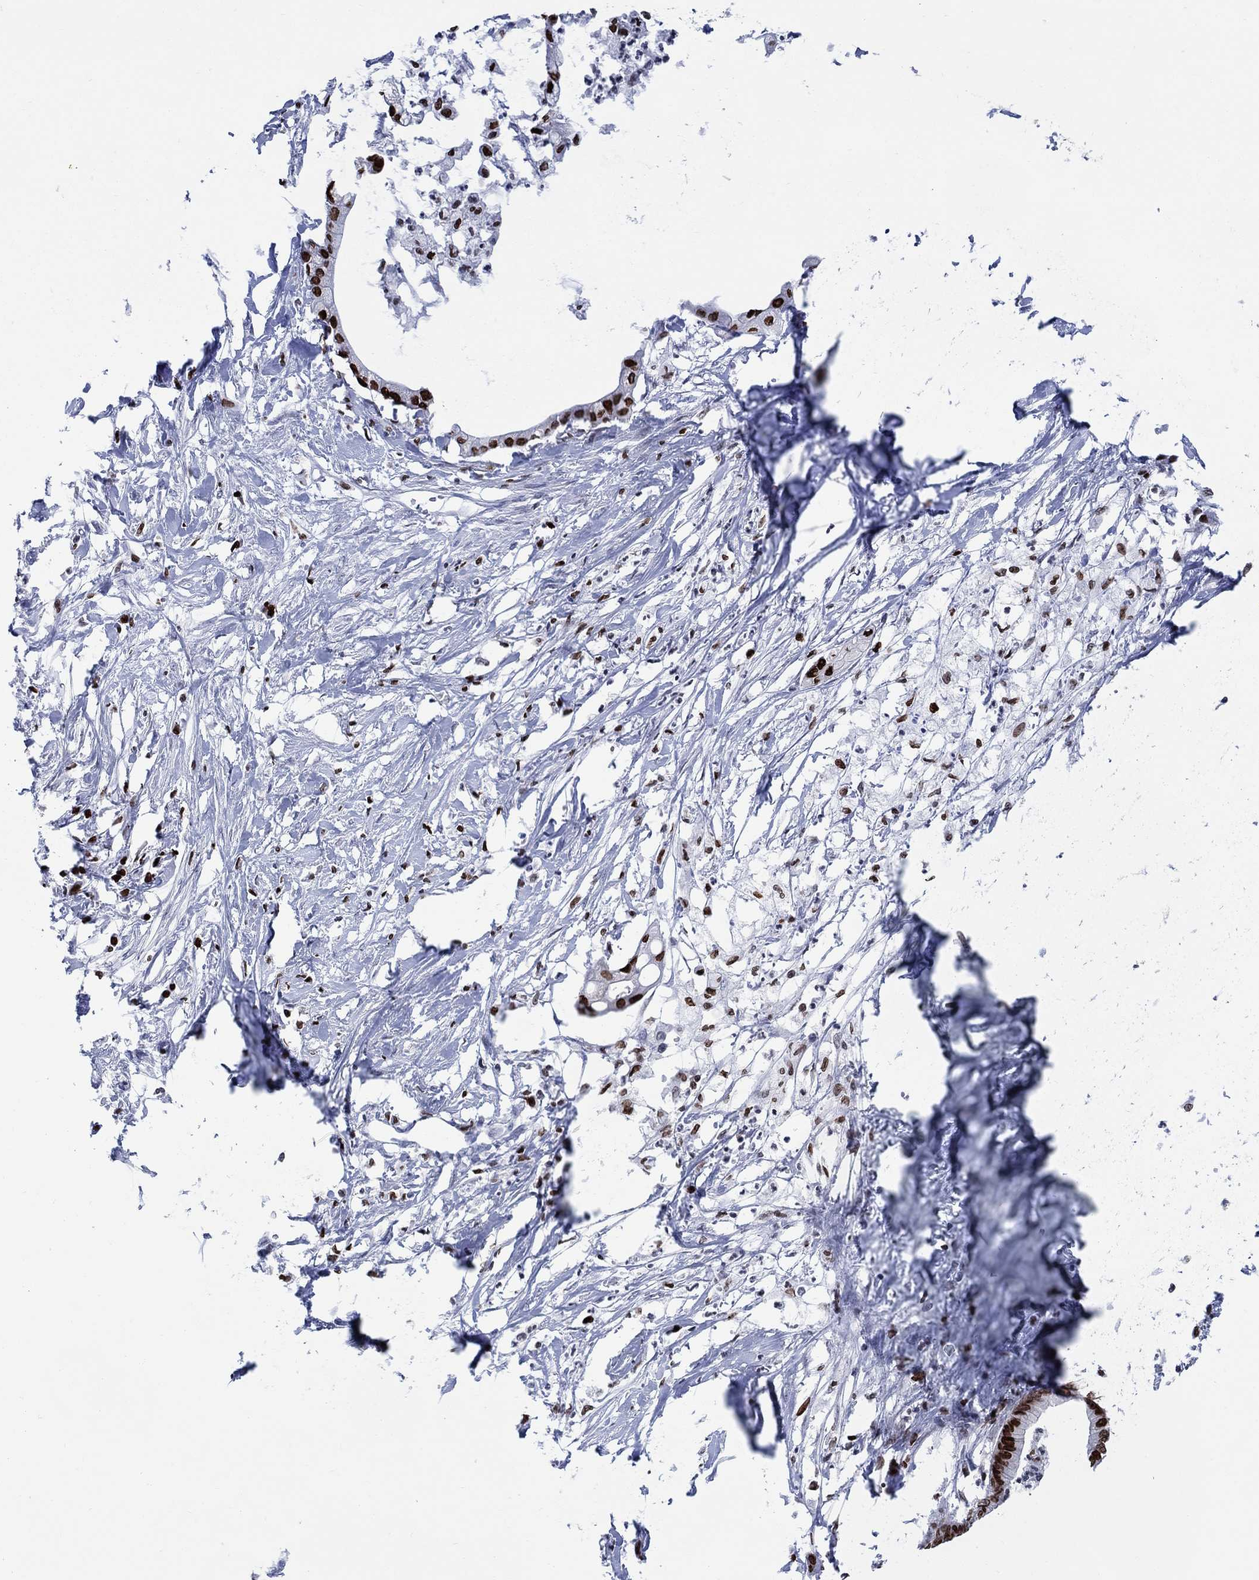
{"staining": {"intensity": "strong", "quantity": ">75%", "location": "nuclear"}, "tissue": "pancreatic cancer", "cell_type": "Tumor cells", "image_type": "cancer", "snomed": [{"axis": "morphology", "description": "Normal tissue, NOS"}, {"axis": "morphology", "description": "Adenocarcinoma, NOS"}, {"axis": "topography", "description": "Pancreas"}], "caption": "Human adenocarcinoma (pancreatic) stained for a protein (brown) reveals strong nuclear positive positivity in approximately >75% of tumor cells.", "gene": "HMGA1", "patient": {"sex": "female", "age": 58}}